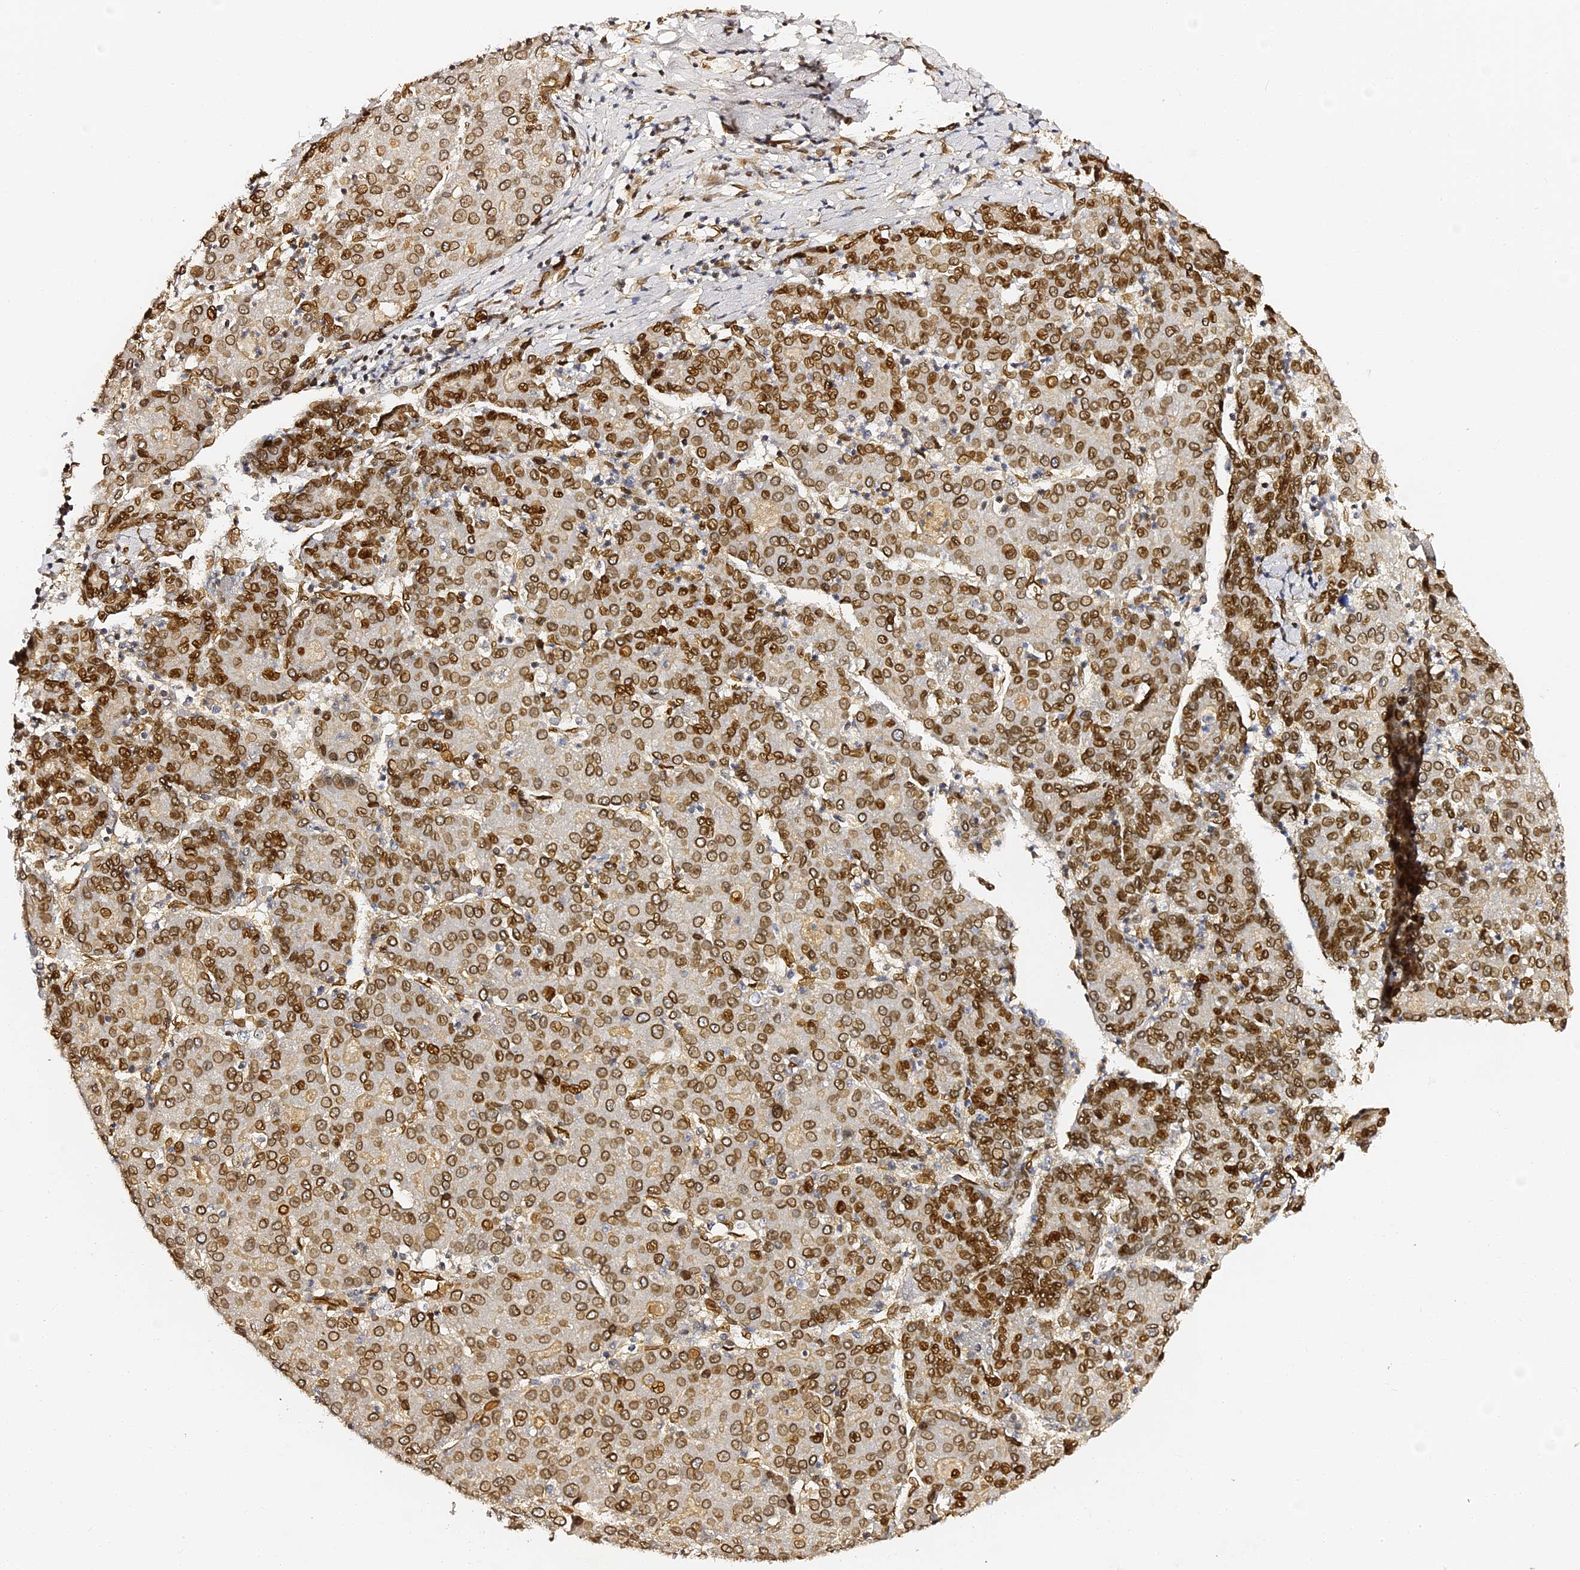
{"staining": {"intensity": "strong", "quantity": ">75%", "location": "cytoplasmic/membranous,nuclear"}, "tissue": "liver cancer", "cell_type": "Tumor cells", "image_type": "cancer", "snomed": [{"axis": "morphology", "description": "Carcinoma, Hepatocellular, NOS"}, {"axis": "topography", "description": "Liver"}], "caption": "Liver hepatocellular carcinoma tissue shows strong cytoplasmic/membranous and nuclear staining in about >75% of tumor cells The staining is performed using DAB brown chromogen to label protein expression. The nuclei are counter-stained blue using hematoxylin.", "gene": "ANAPC5", "patient": {"sex": "male", "age": 65}}